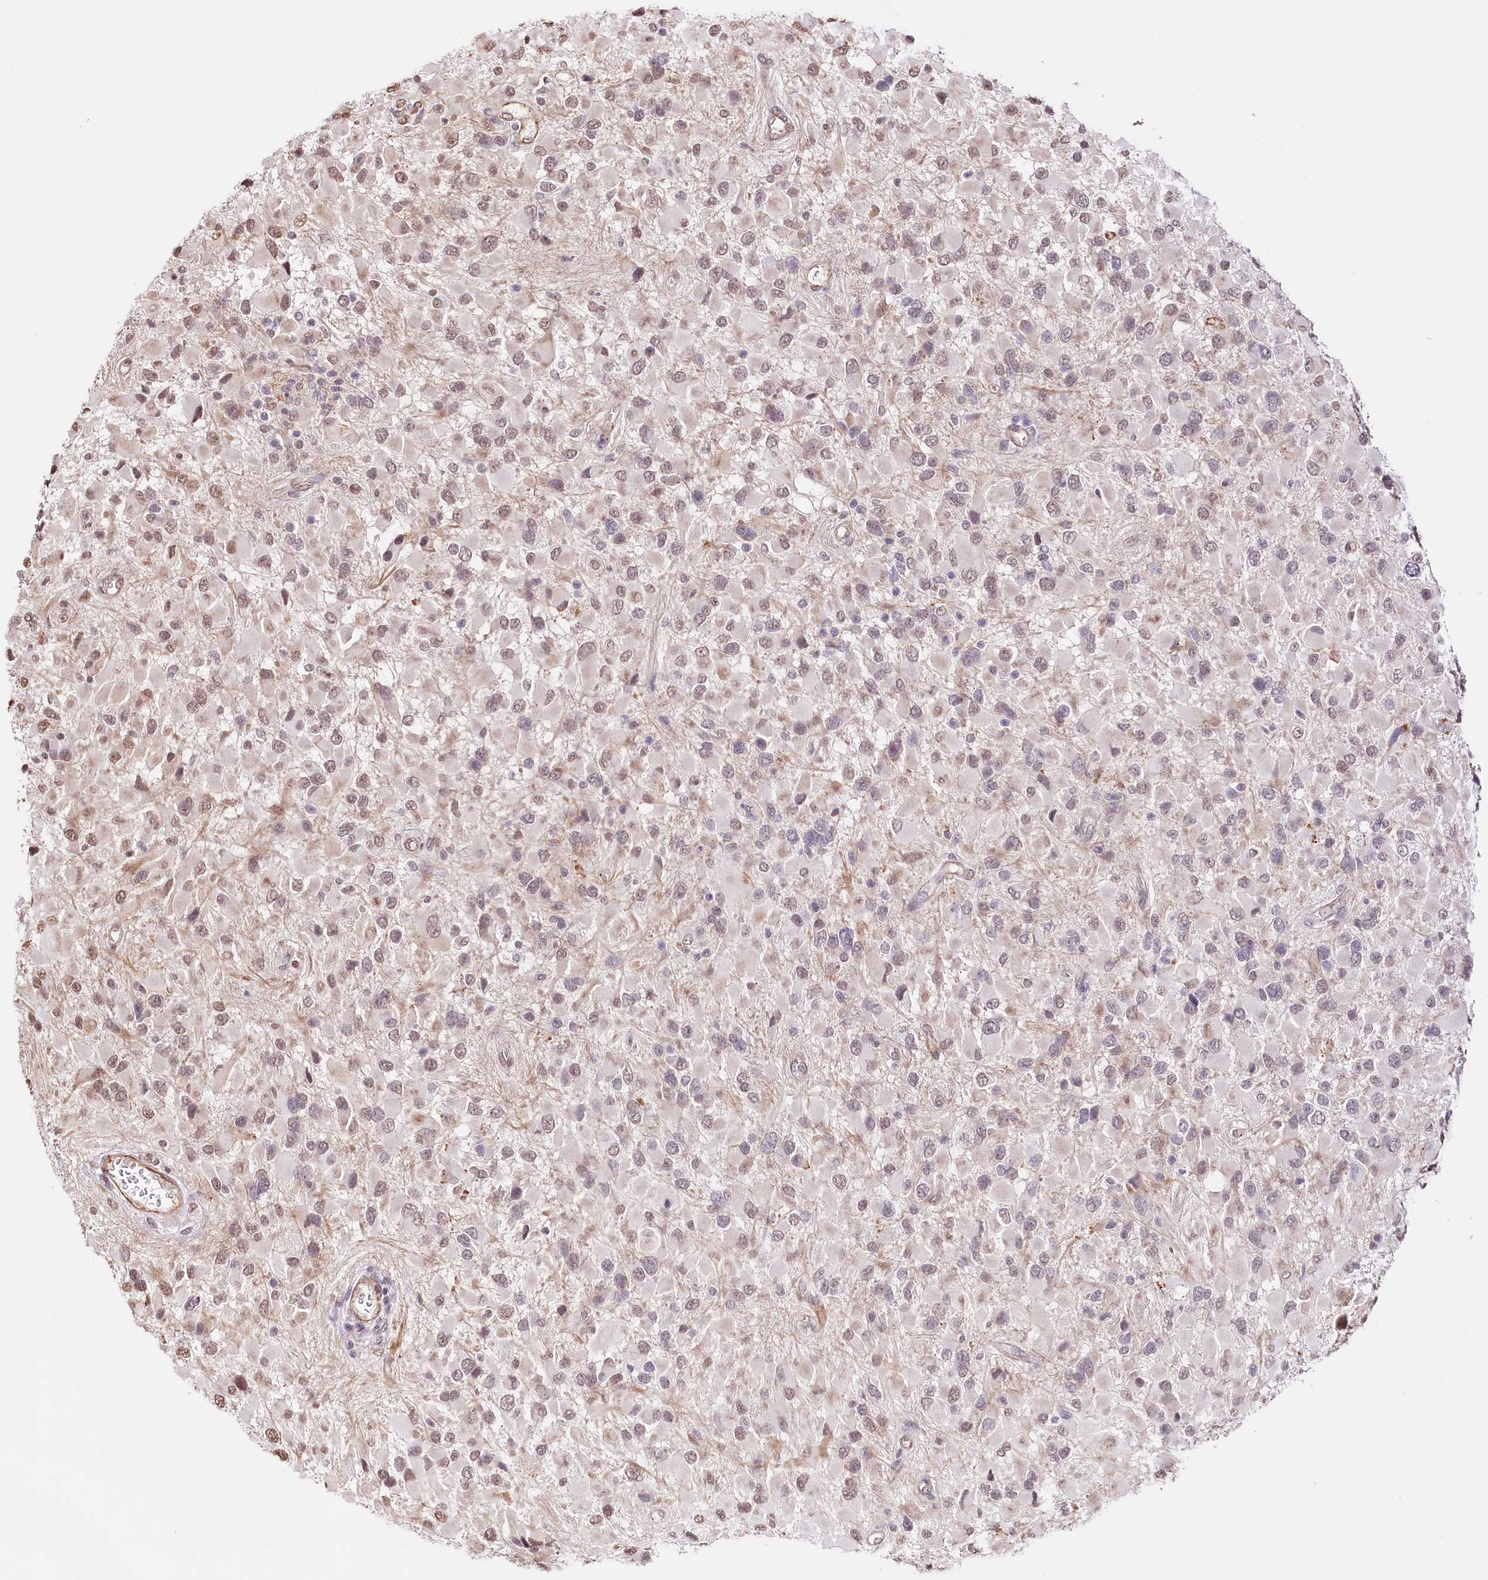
{"staining": {"intensity": "weak", "quantity": "25%-75%", "location": "nuclear"}, "tissue": "glioma", "cell_type": "Tumor cells", "image_type": "cancer", "snomed": [{"axis": "morphology", "description": "Glioma, malignant, High grade"}, {"axis": "topography", "description": "Brain"}], "caption": "Malignant glioma (high-grade) stained for a protein shows weak nuclear positivity in tumor cells. The staining is performed using DAB (3,3'-diaminobenzidine) brown chromogen to label protein expression. The nuclei are counter-stained blue using hematoxylin.", "gene": "ST7", "patient": {"sex": "male", "age": 53}}